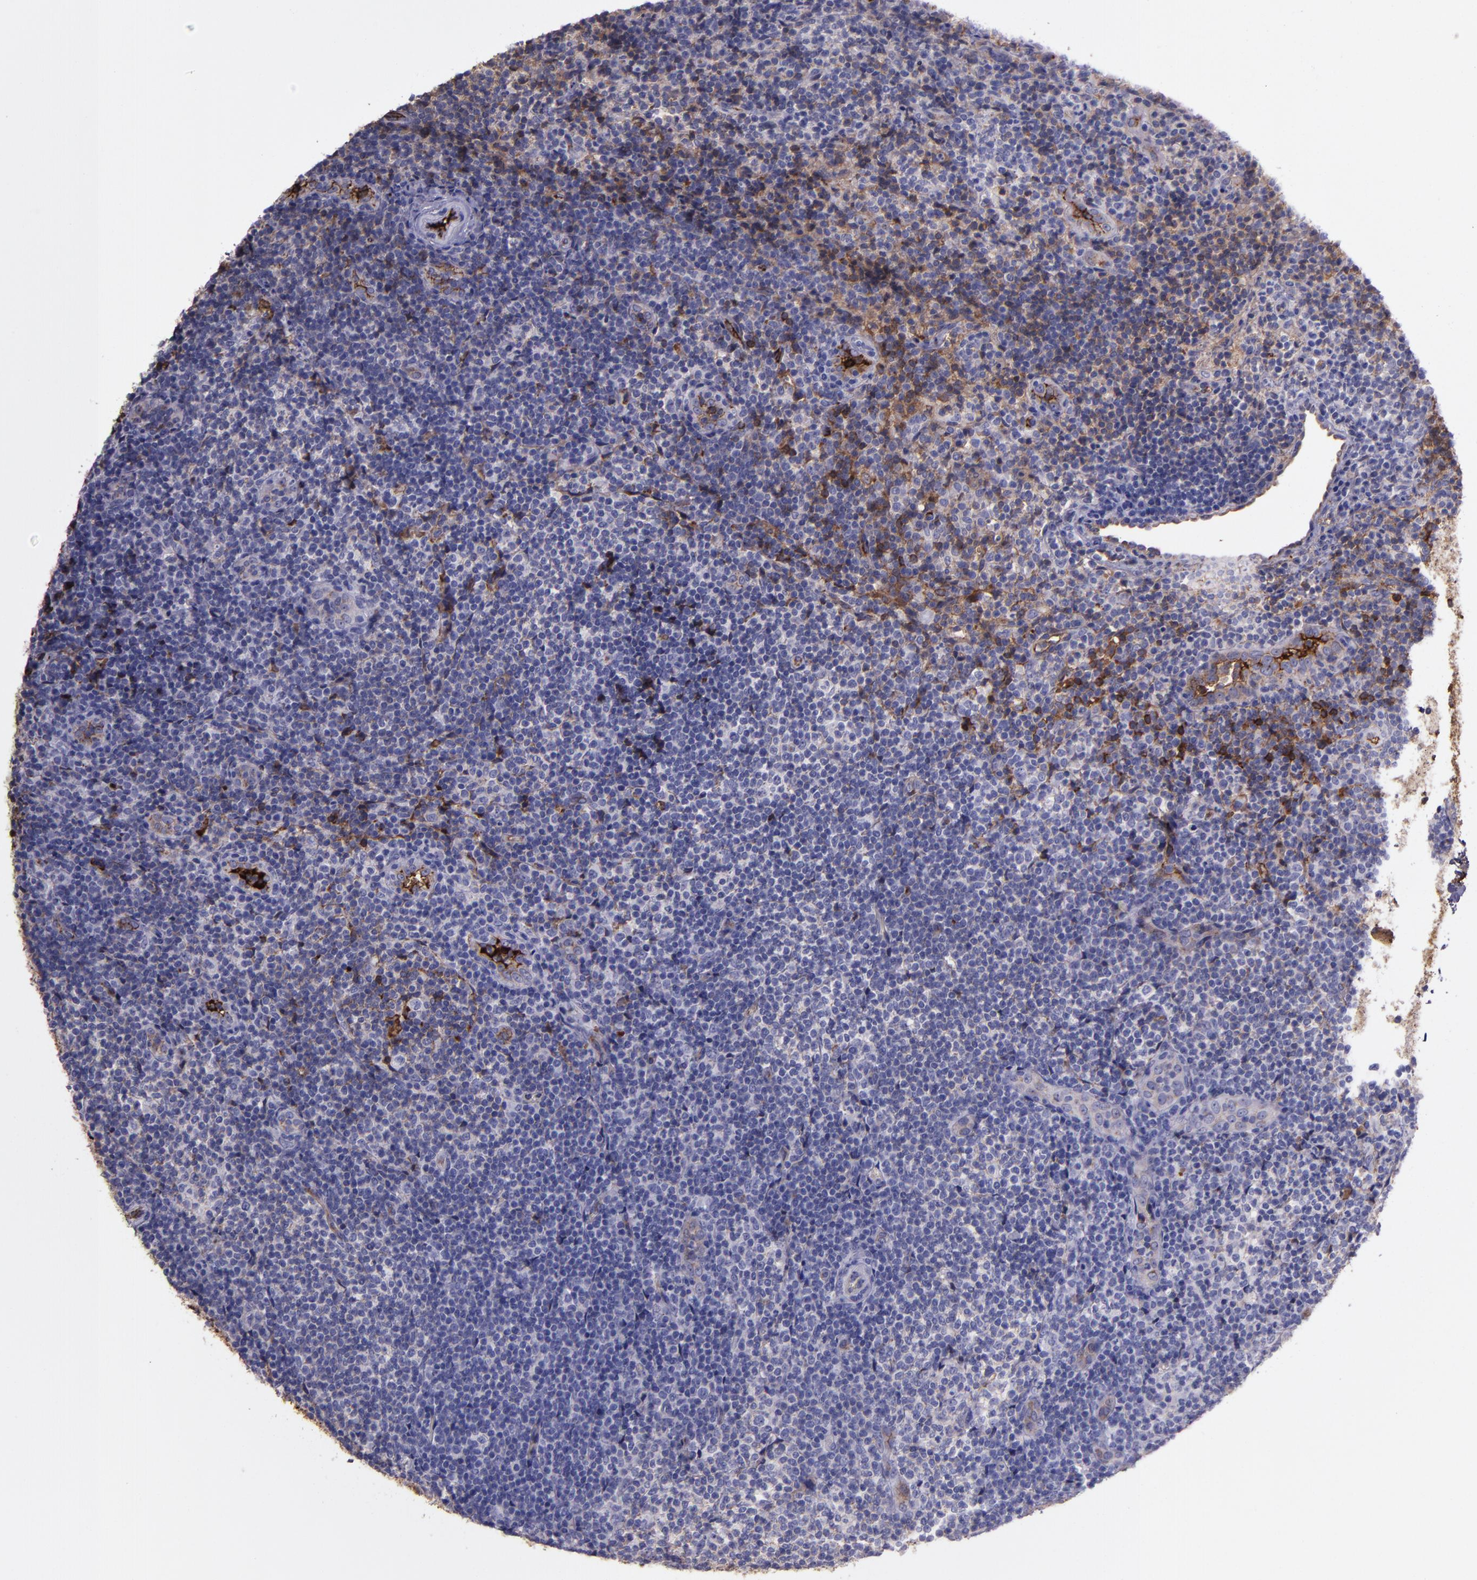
{"staining": {"intensity": "strong", "quantity": "<25%", "location": "cytoplasmic/membranous"}, "tissue": "lymphoma", "cell_type": "Tumor cells", "image_type": "cancer", "snomed": [{"axis": "morphology", "description": "Malignant lymphoma, non-Hodgkin's type, Low grade"}, {"axis": "topography", "description": "Lymph node"}], "caption": "Brown immunohistochemical staining in lymphoma exhibits strong cytoplasmic/membranous positivity in approximately <25% of tumor cells. Immunohistochemistry (ihc) stains the protein in brown and the nuclei are stained blue.", "gene": "A2M", "patient": {"sex": "female", "age": 76}}